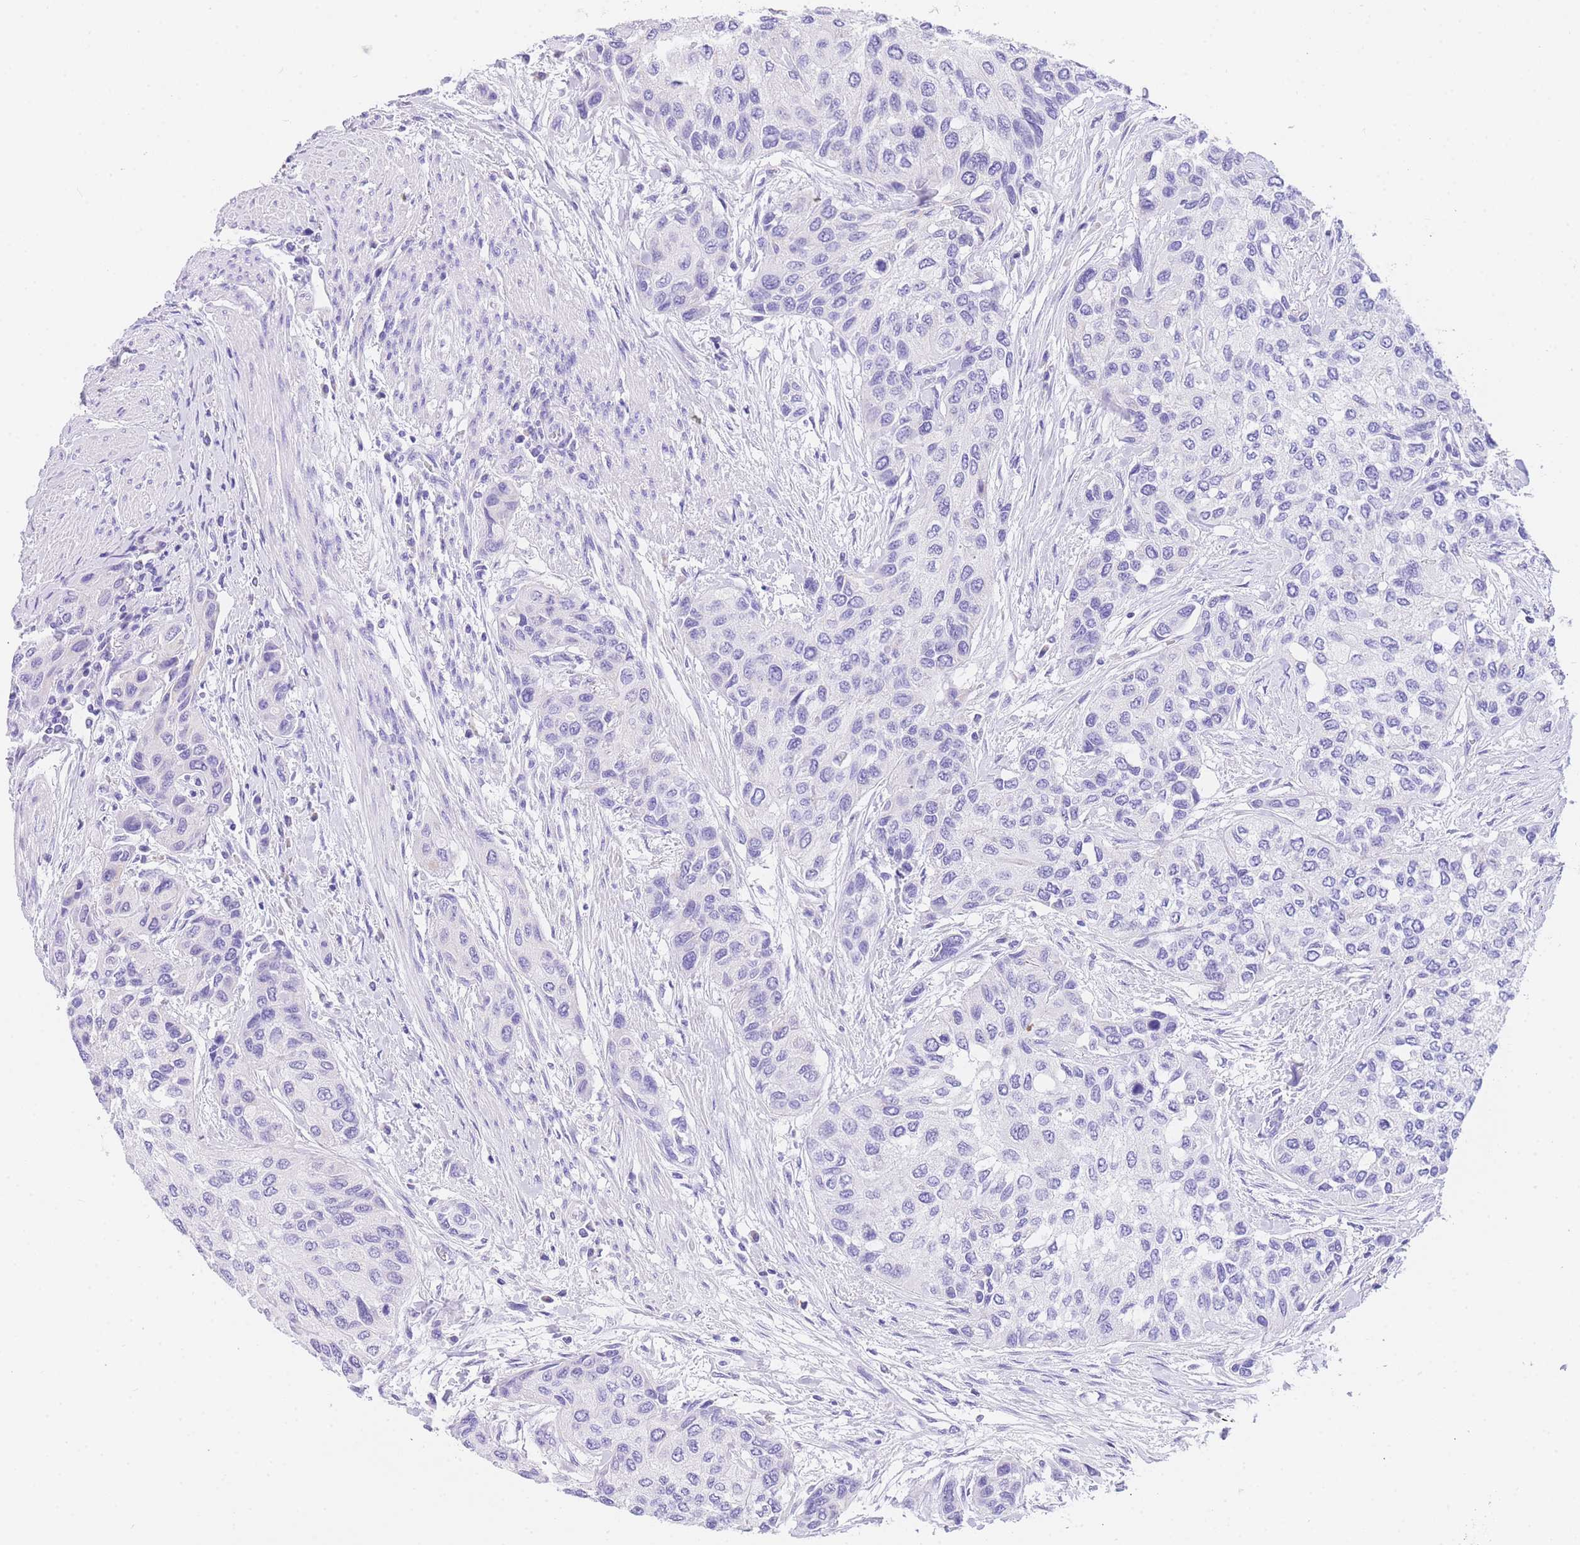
{"staining": {"intensity": "negative", "quantity": "none", "location": "none"}, "tissue": "urothelial cancer", "cell_type": "Tumor cells", "image_type": "cancer", "snomed": [{"axis": "morphology", "description": "Normal tissue, NOS"}, {"axis": "morphology", "description": "Urothelial carcinoma, High grade"}, {"axis": "topography", "description": "Vascular tissue"}, {"axis": "topography", "description": "Urinary bladder"}], "caption": "Urothelial carcinoma (high-grade) was stained to show a protein in brown. There is no significant positivity in tumor cells.", "gene": "NKD2", "patient": {"sex": "female", "age": 56}}